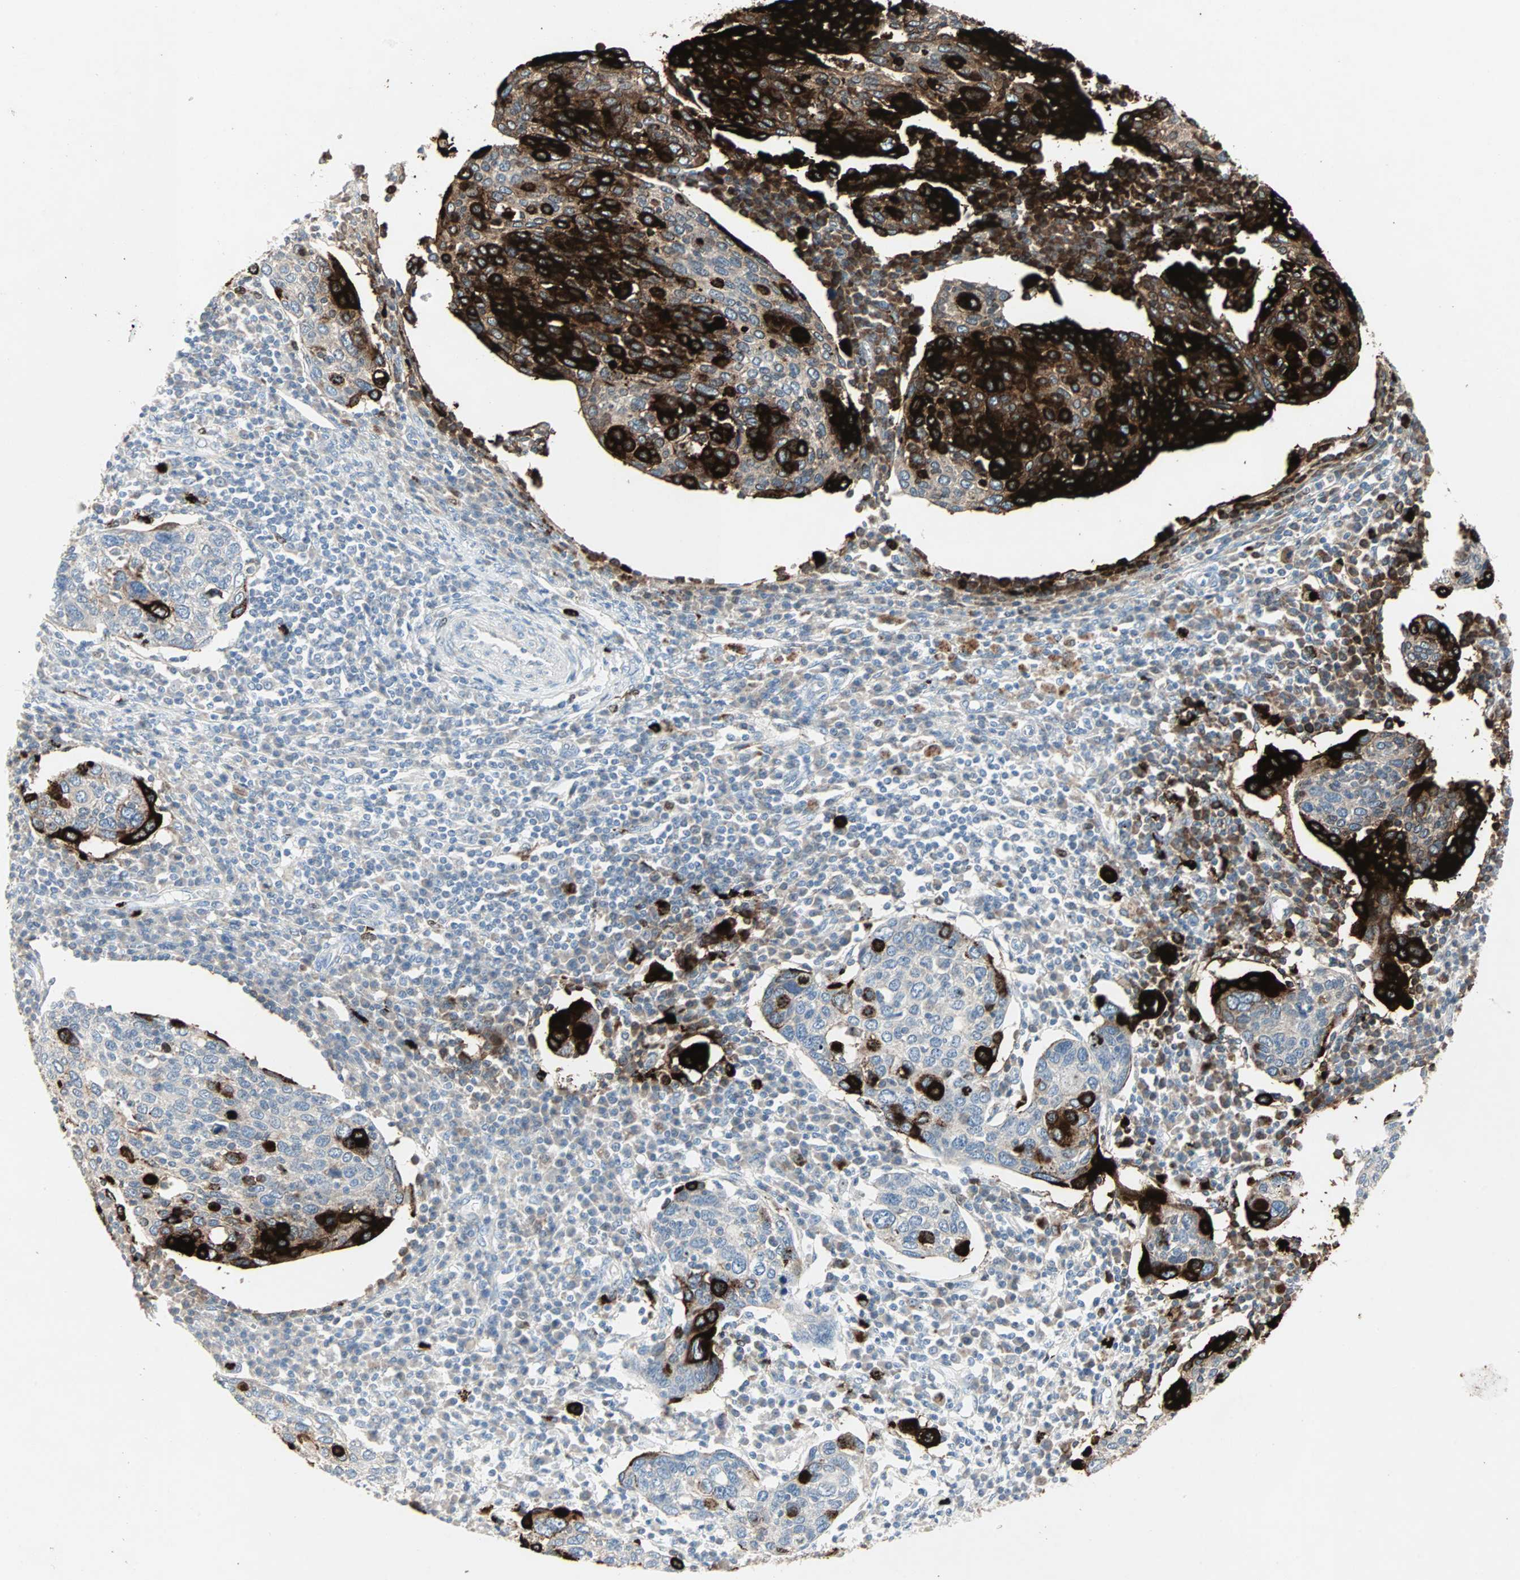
{"staining": {"intensity": "strong", "quantity": ">75%", "location": "cytoplasmic/membranous"}, "tissue": "cervical cancer", "cell_type": "Tumor cells", "image_type": "cancer", "snomed": [{"axis": "morphology", "description": "Squamous cell carcinoma, NOS"}, {"axis": "topography", "description": "Cervix"}], "caption": "A high-resolution image shows immunohistochemistry (IHC) staining of cervical squamous cell carcinoma, which displays strong cytoplasmic/membranous positivity in approximately >75% of tumor cells. (Stains: DAB (3,3'-diaminobenzidine) in brown, nuclei in blue, Microscopy: brightfield microscopy at high magnification).", "gene": "CEACAM6", "patient": {"sex": "female", "age": 40}}